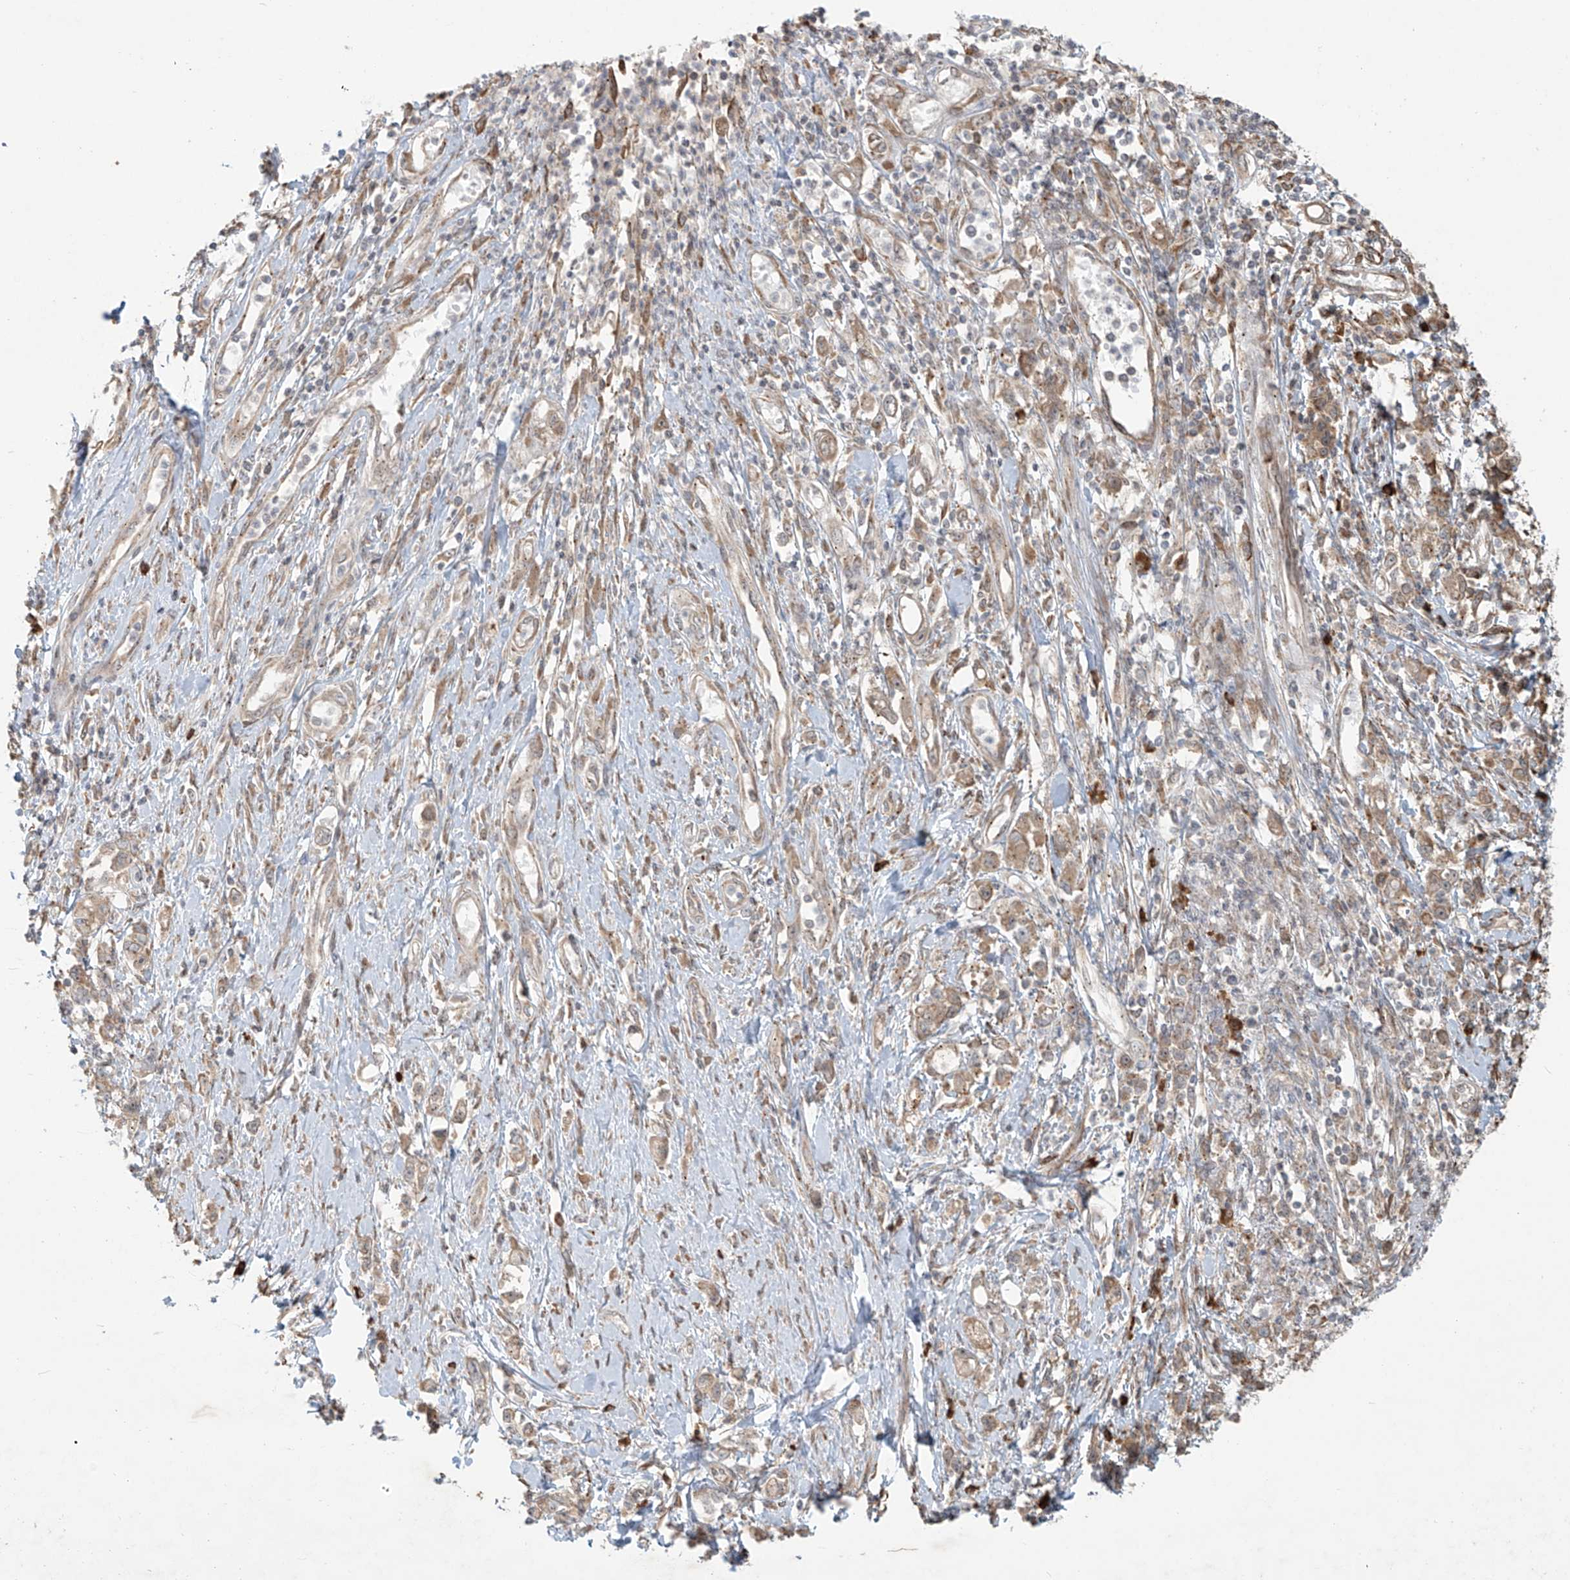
{"staining": {"intensity": "moderate", "quantity": ">75%", "location": "cytoplasmic/membranous"}, "tissue": "stomach cancer", "cell_type": "Tumor cells", "image_type": "cancer", "snomed": [{"axis": "morphology", "description": "Adenocarcinoma, NOS"}, {"axis": "topography", "description": "Stomach"}], "caption": "Stomach cancer (adenocarcinoma) stained with immunohistochemistry (IHC) displays moderate cytoplasmic/membranous staining in approximately >75% of tumor cells.", "gene": "PLEKHM3", "patient": {"sex": "female", "age": 76}}